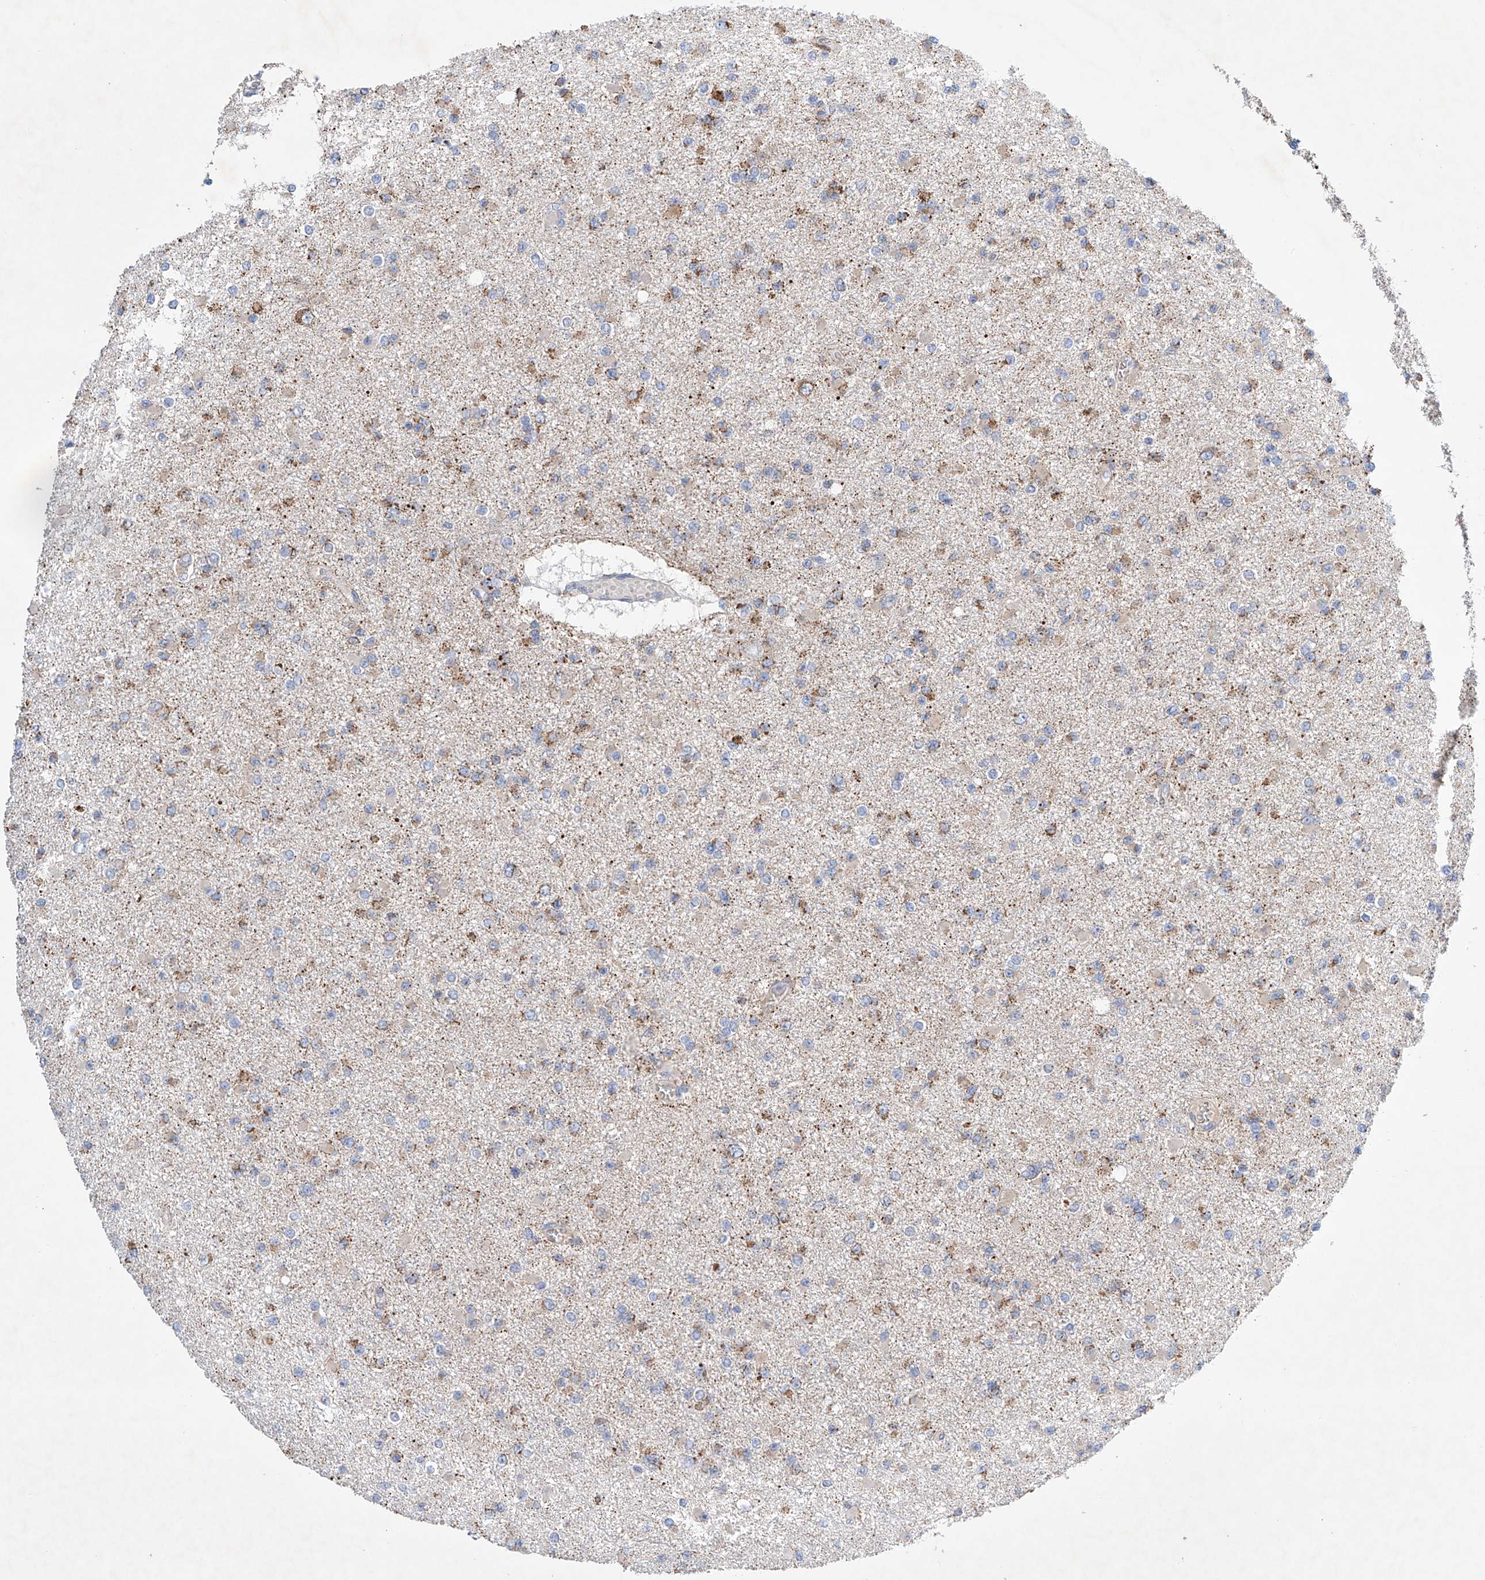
{"staining": {"intensity": "moderate", "quantity": "<25%", "location": "cytoplasmic/membranous"}, "tissue": "glioma", "cell_type": "Tumor cells", "image_type": "cancer", "snomed": [{"axis": "morphology", "description": "Glioma, malignant, Low grade"}, {"axis": "topography", "description": "Brain"}], "caption": "This is a photomicrograph of immunohistochemistry staining of glioma, which shows moderate positivity in the cytoplasmic/membranous of tumor cells.", "gene": "GPC4", "patient": {"sex": "female", "age": 22}}